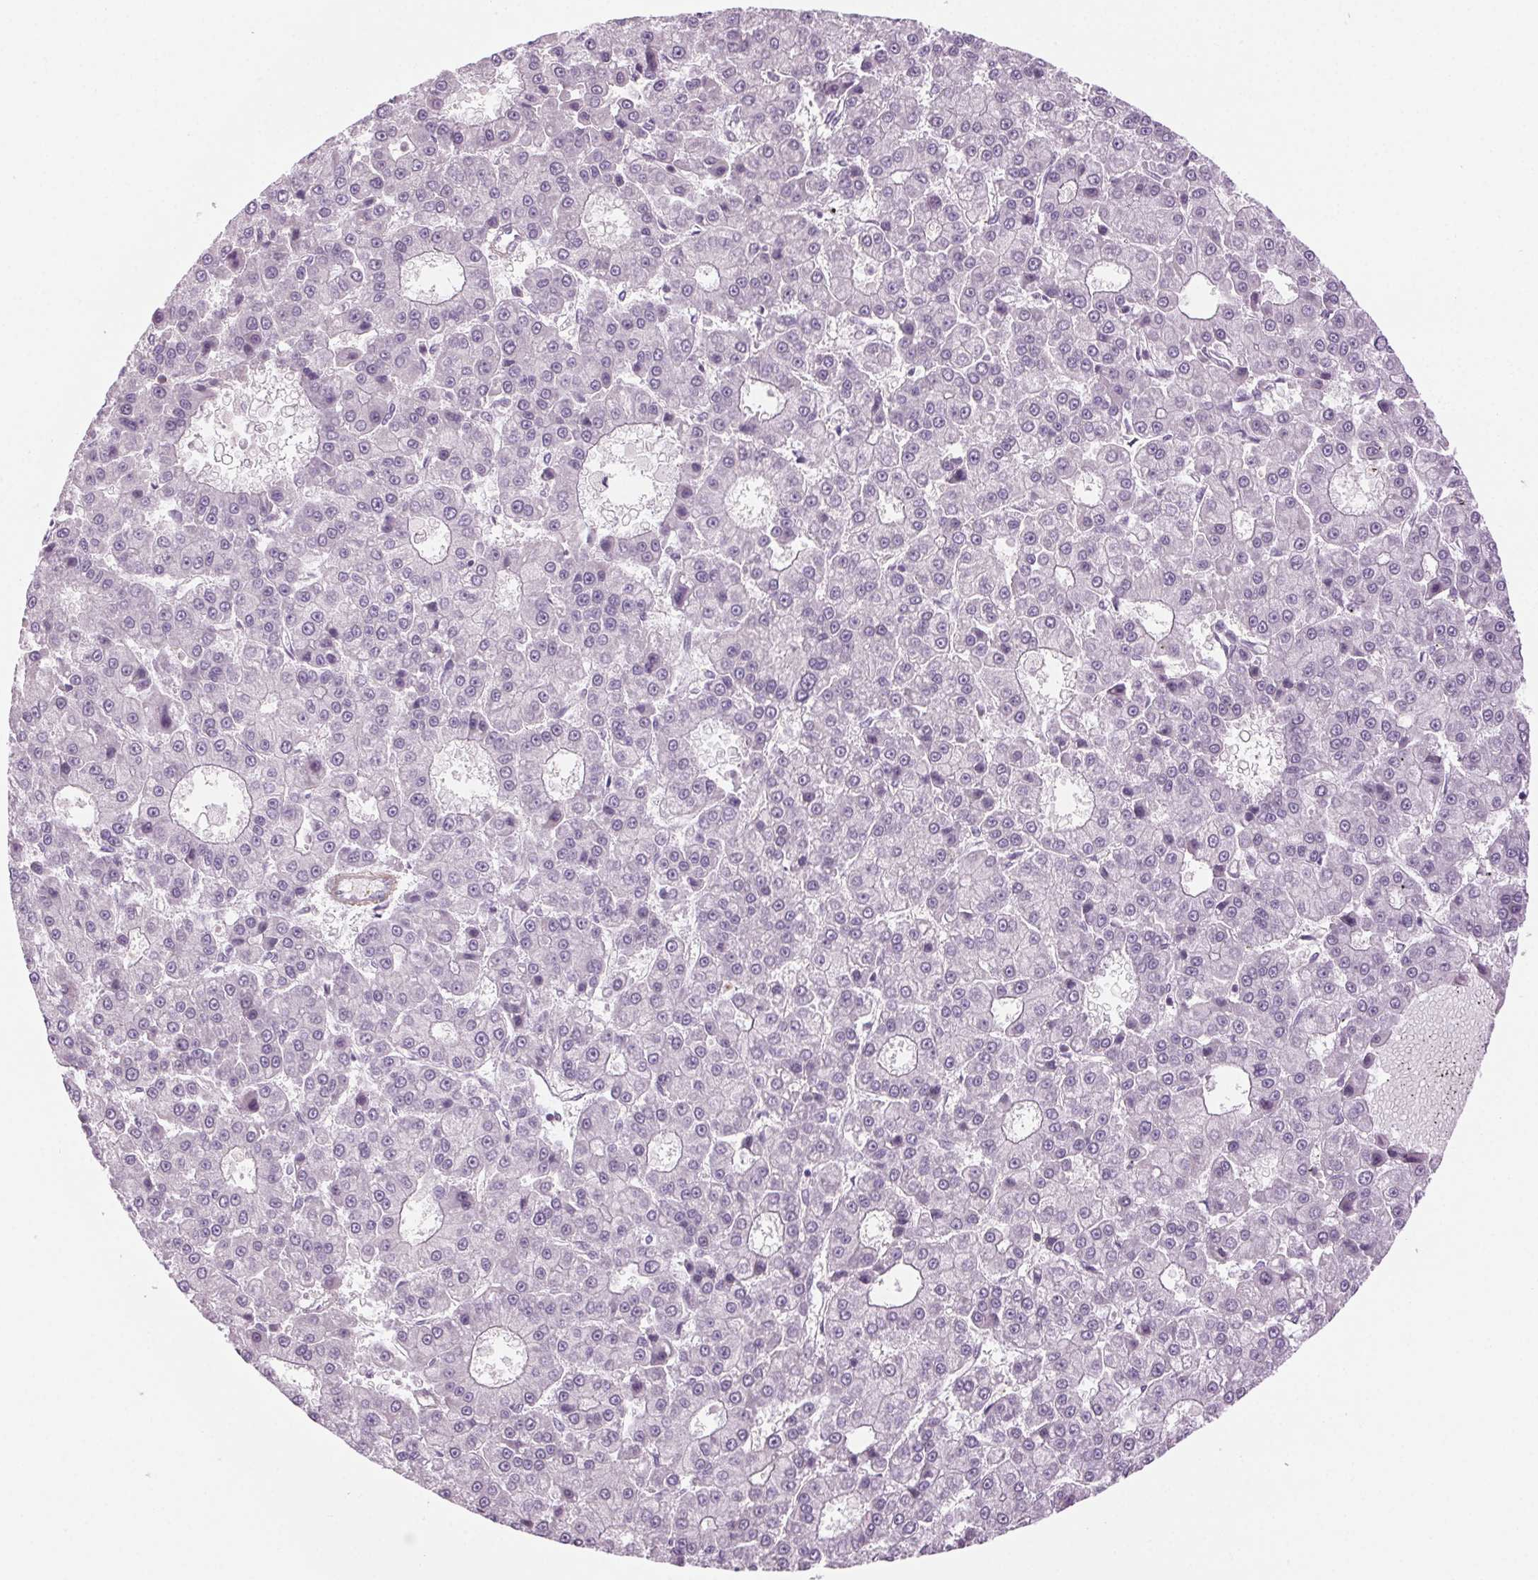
{"staining": {"intensity": "negative", "quantity": "none", "location": "none"}, "tissue": "liver cancer", "cell_type": "Tumor cells", "image_type": "cancer", "snomed": [{"axis": "morphology", "description": "Carcinoma, Hepatocellular, NOS"}, {"axis": "topography", "description": "Liver"}], "caption": "Immunohistochemical staining of liver cancer exhibits no significant positivity in tumor cells. Brightfield microscopy of immunohistochemistry stained with DAB (3,3'-diaminobenzidine) (brown) and hematoxylin (blue), captured at high magnification.", "gene": "HHLA2", "patient": {"sex": "male", "age": 70}}